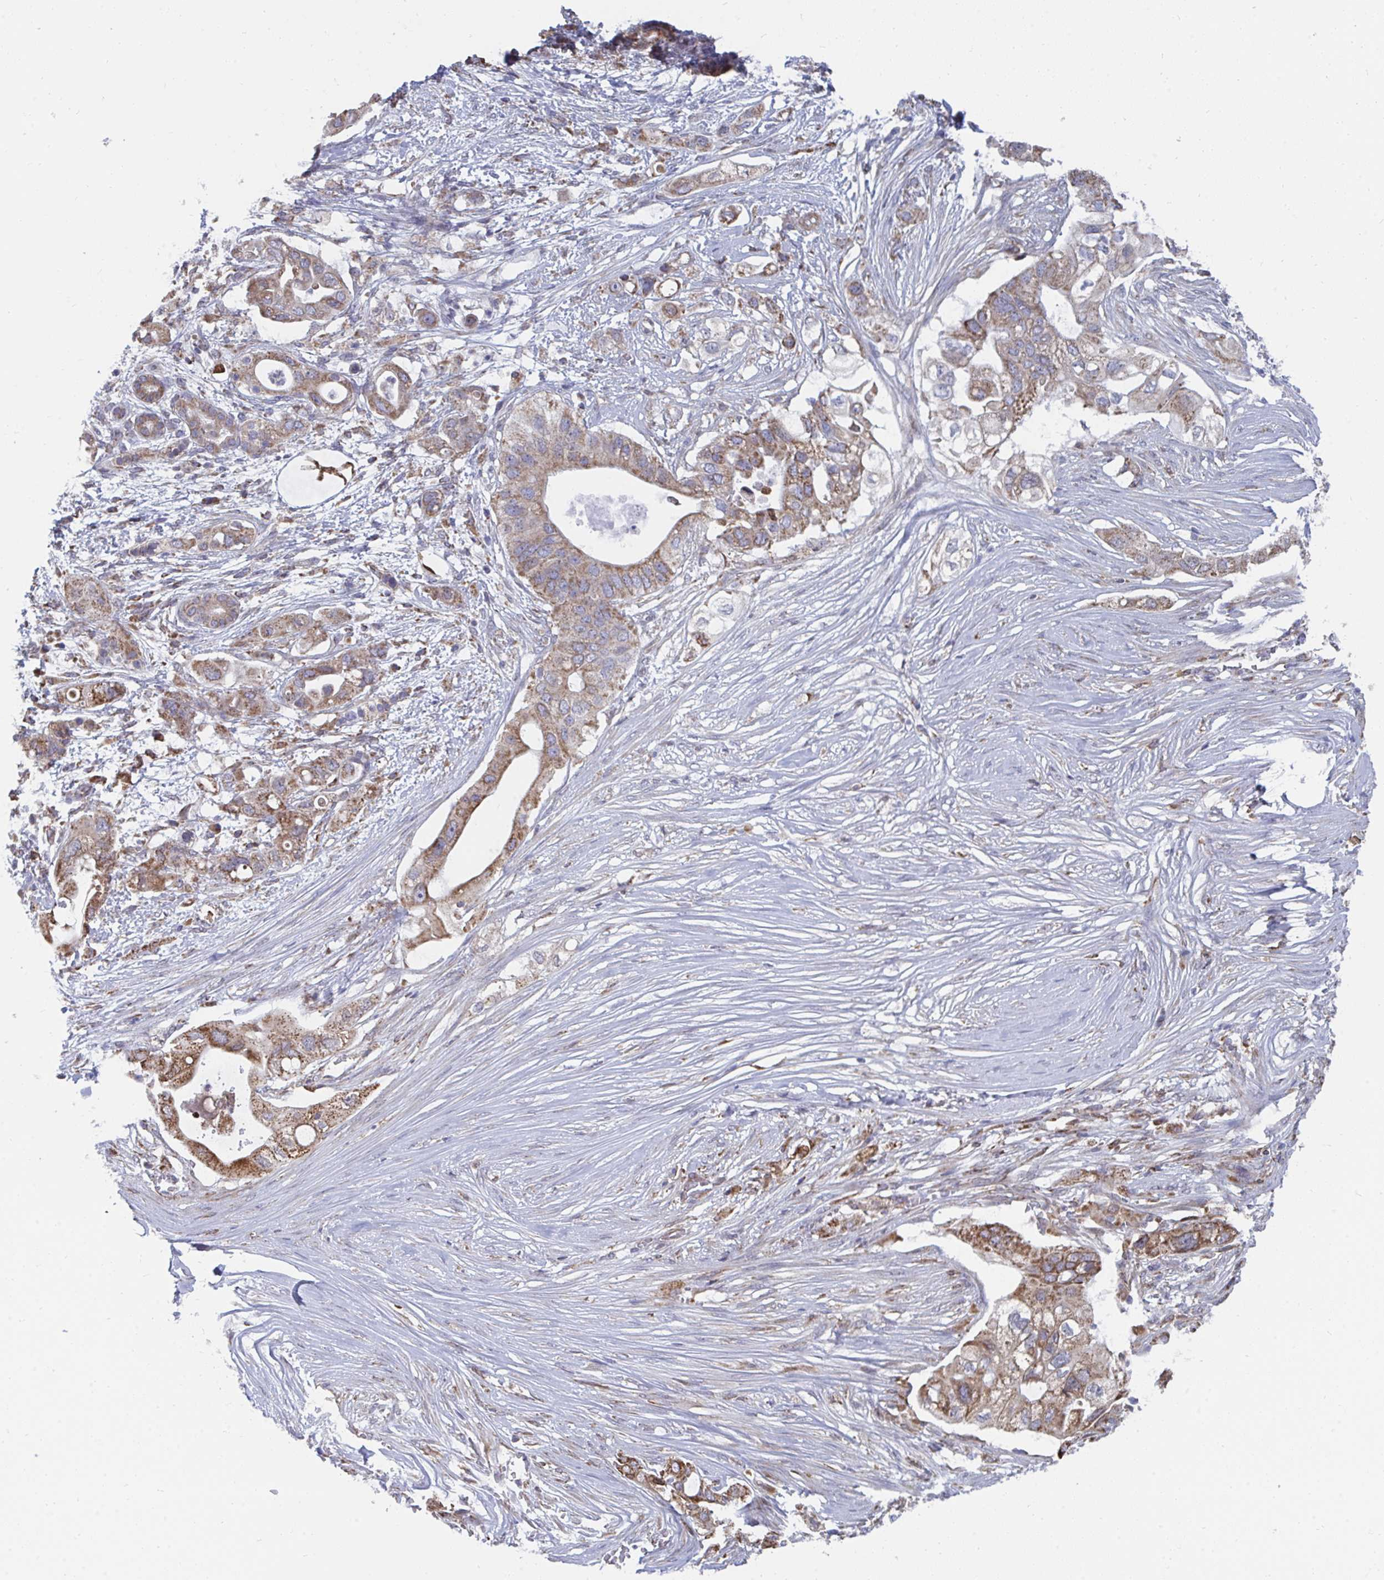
{"staining": {"intensity": "moderate", "quantity": ">75%", "location": "cytoplasmic/membranous"}, "tissue": "pancreatic cancer", "cell_type": "Tumor cells", "image_type": "cancer", "snomed": [{"axis": "morphology", "description": "Adenocarcinoma, NOS"}, {"axis": "topography", "description": "Pancreas"}], "caption": "IHC (DAB) staining of pancreatic adenocarcinoma exhibits moderate cytoplasmic/membranous protein positivity in about >75% of tumor cells.", "gene": "ELAVL1", "patient": {"sex": "female", "age": 72}}